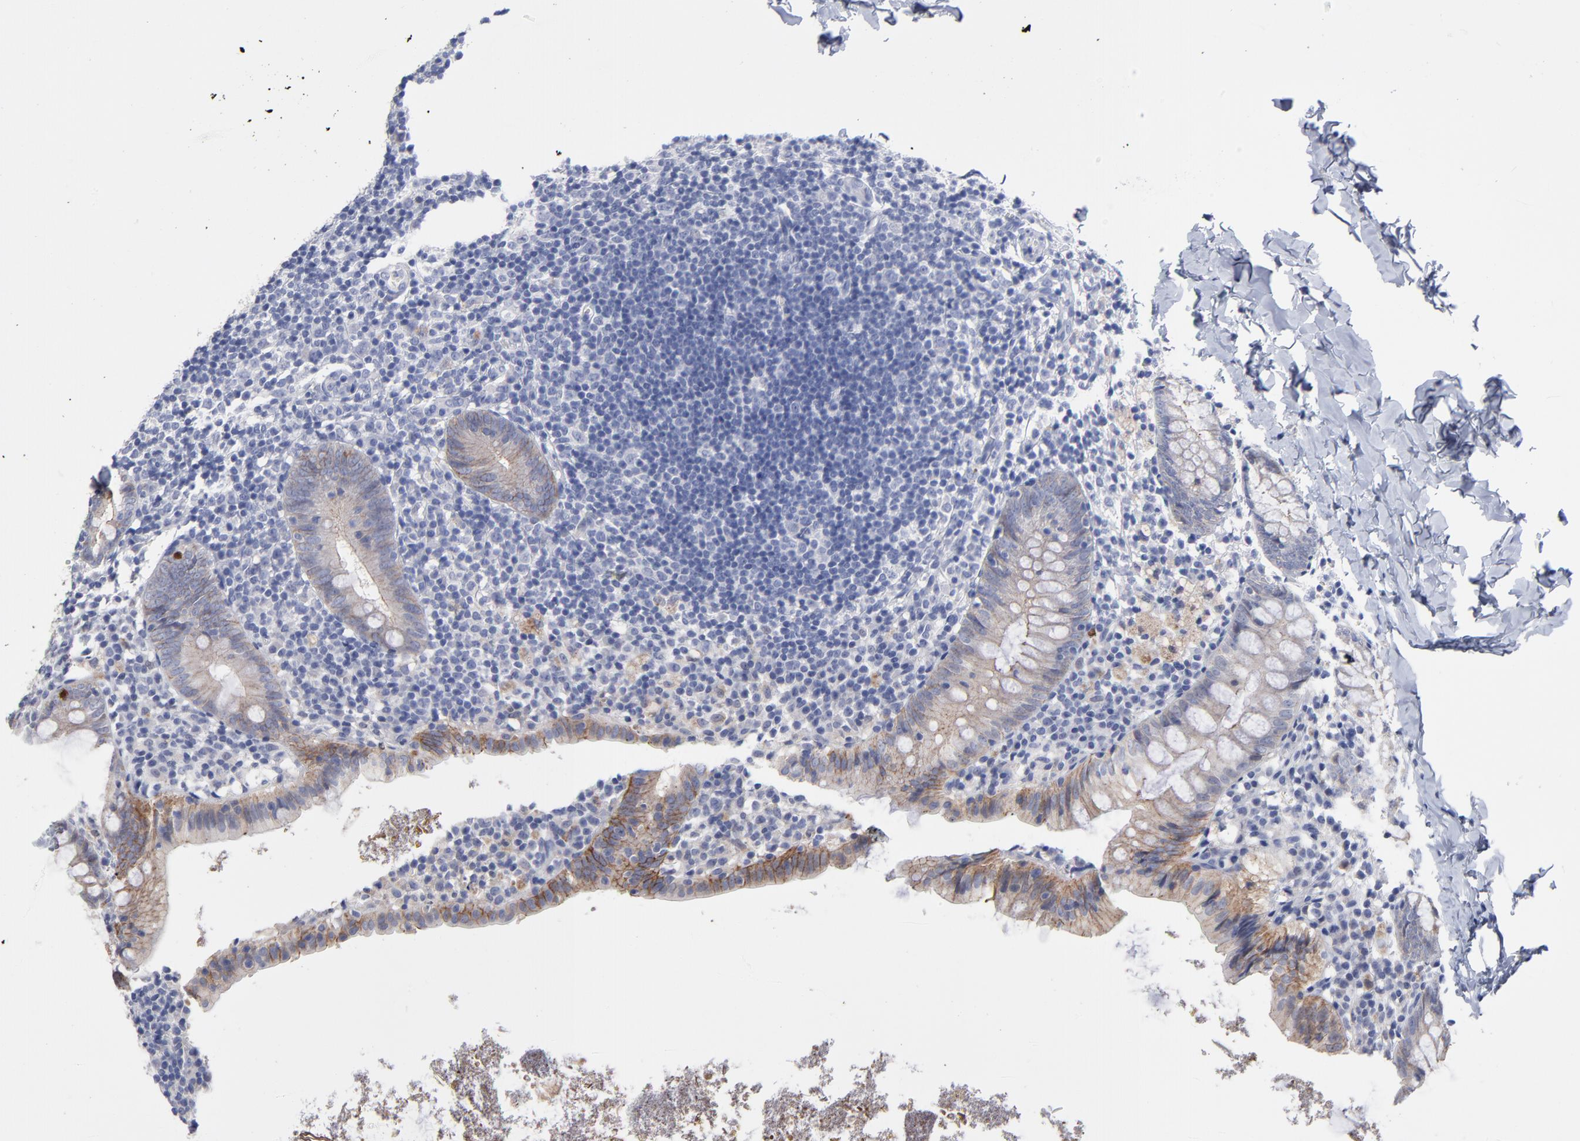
{"staining": {"intensity": "weak", "quantity": "25%-75%", "location": "cytoplasmic/membranous"}, "tissue": "appendix", "cell_type": "Glandular cells", "image_type": "normal", "snomed": [{"axis": "morphology", "description": "Normal tissue, NOS"}, {"axis": "topography", "description": "Appendix"}], "caption": "A low amount of weak cytoplasmic/membranous positivity is seen in approximately 25%-75% of glandular cells in unremarkable appendix.", "gene": "CXADR", "patient": {"sex": "female", "age": 9}}